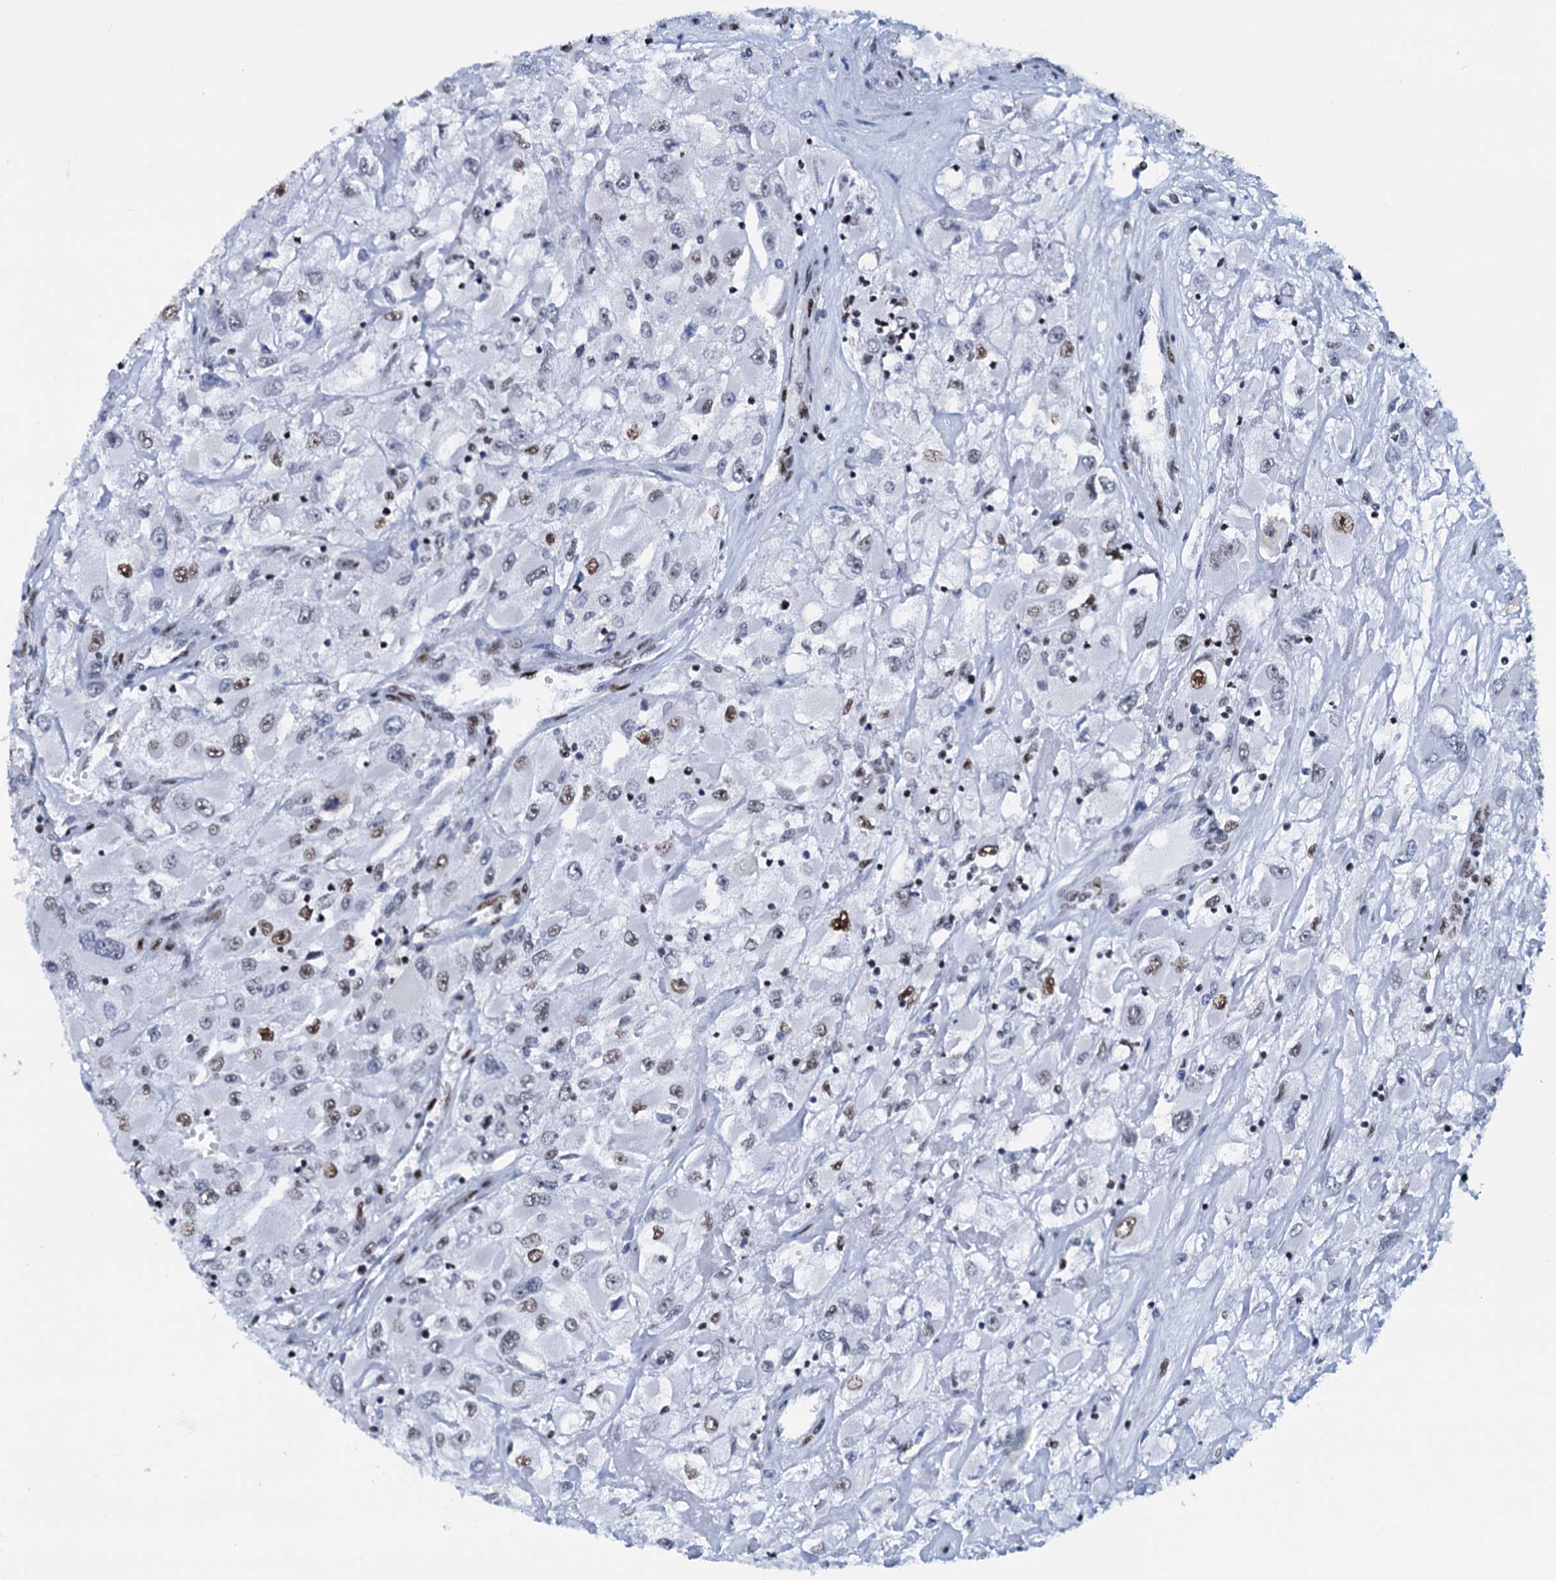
{"staining": {"intensity": "moderate", "quantity": "<25%", "location": "nuclear"}, "tissue": "renal cancer", "cell_type": "Tumor cells", "image_type": "cancer", "snomed": [{"axis": "morphology", "description": "Adenocarcinoma, NOS"}, {"axis": "topography", "description": "Kidney"}], "caption": "The immunohistochemical stain shows moderate nuclear positivity in tumor cells of renal adenocarcinoma tissue. Using DAB (3,3'-diaminobenzidine) (brown) and hematoxylin (blue) stains, captured at high magnification using brightfield microscopy.", "gene": "SLTM", "patient": {"sex": "female", "age": 52}}